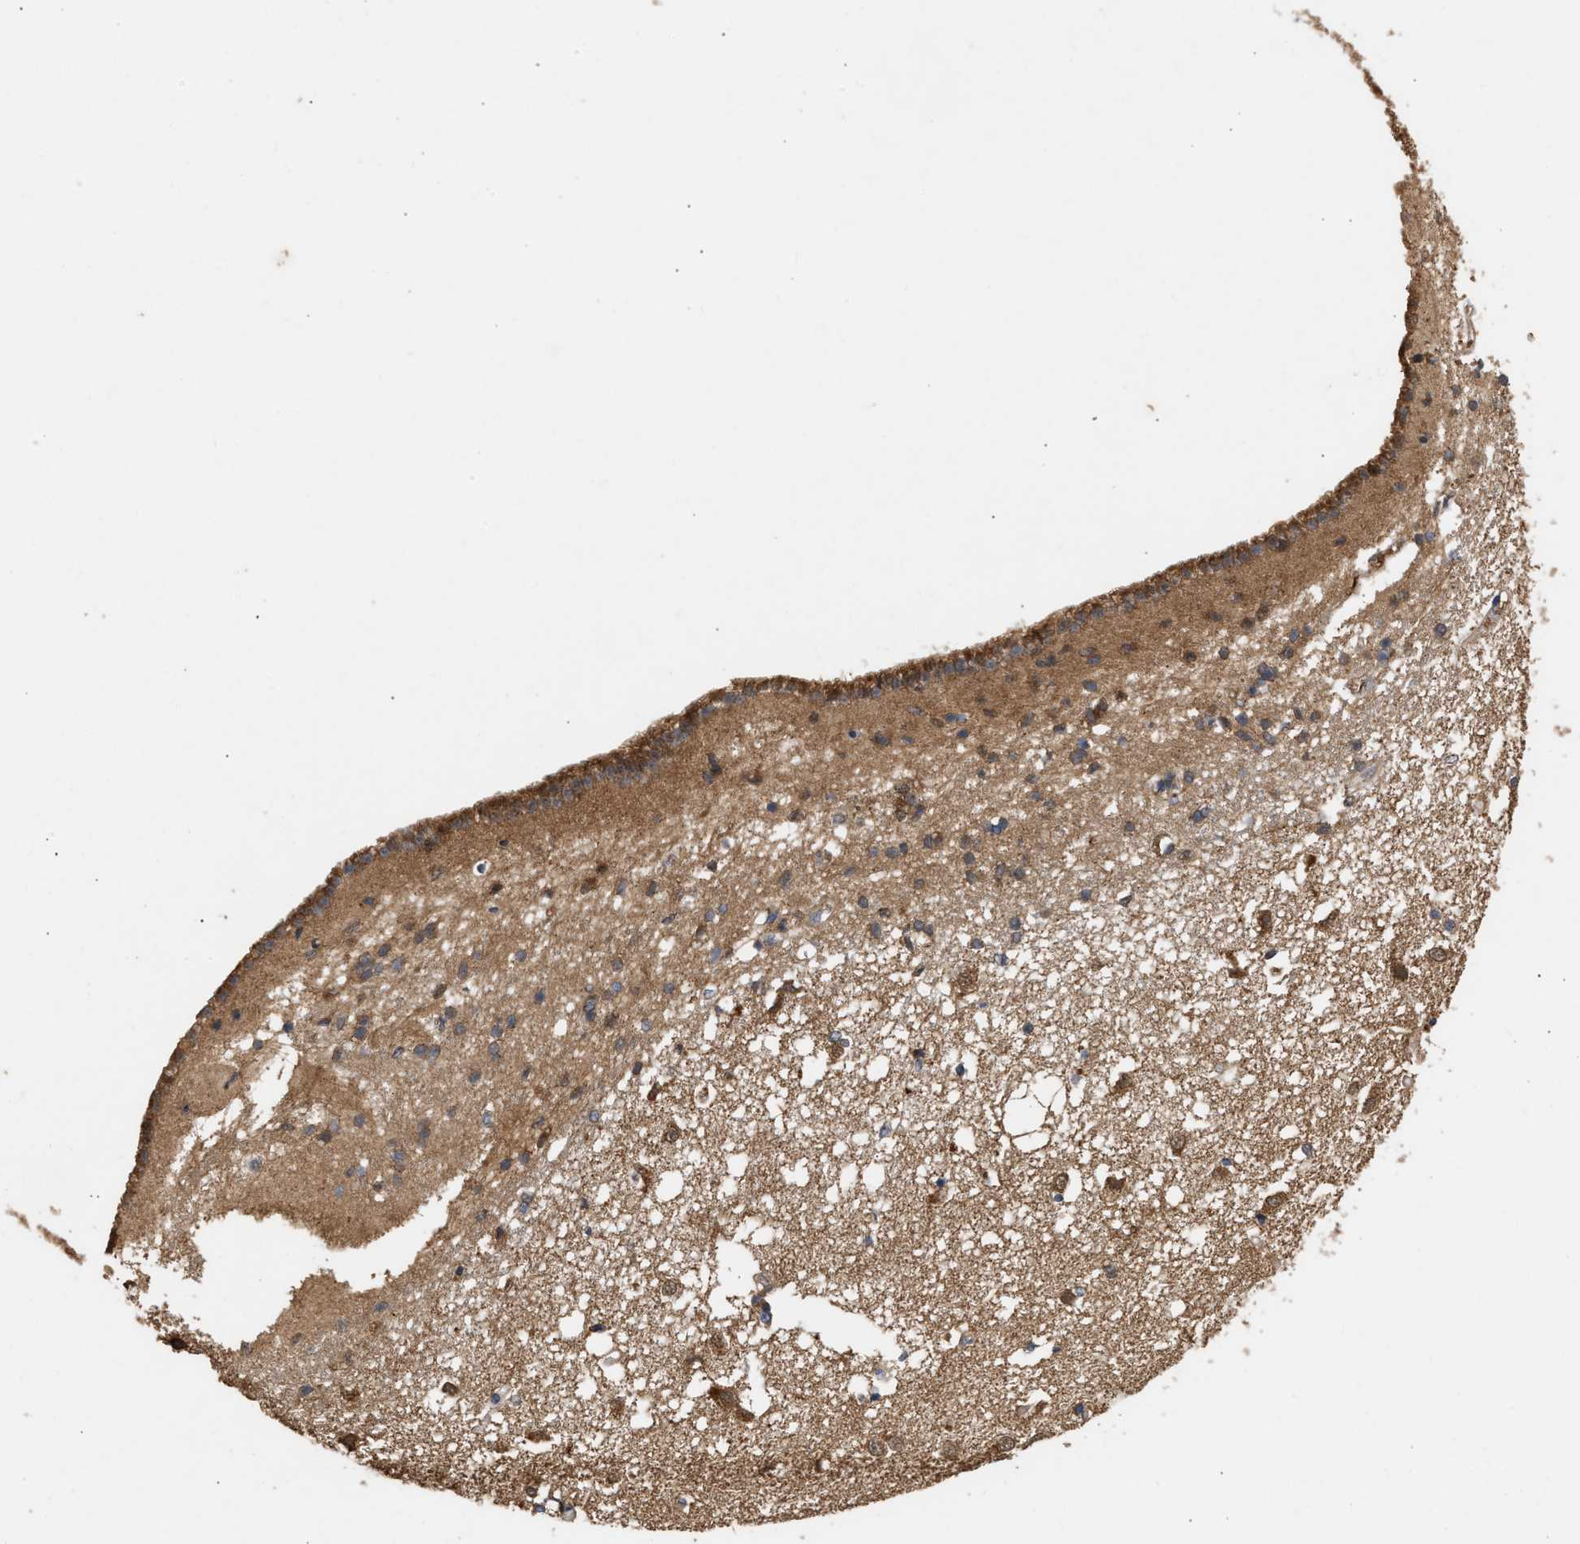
{"staining": {"intensity": "moderate", "quantity": "25%-75%", "location": "cytoplasmic/membranous"}, "tissue": "caudate", "cell_type": "Glial cells", "image_type": "normal", "snomed": [{"axis": "morphology", "description": "Normal tissue, NOS"}, {"axis": "topography", "description": "Lateral ventricle wall"}], "caption": "Caudate stained with DAB (3,3'-diaminobenzidine) IHC displays medium levels of moderate cytoplasmic/membranous expression in about 25%-75% of glial cells.", "gene": "FITM1", "patient": {"sex": "male", "age": 45}}